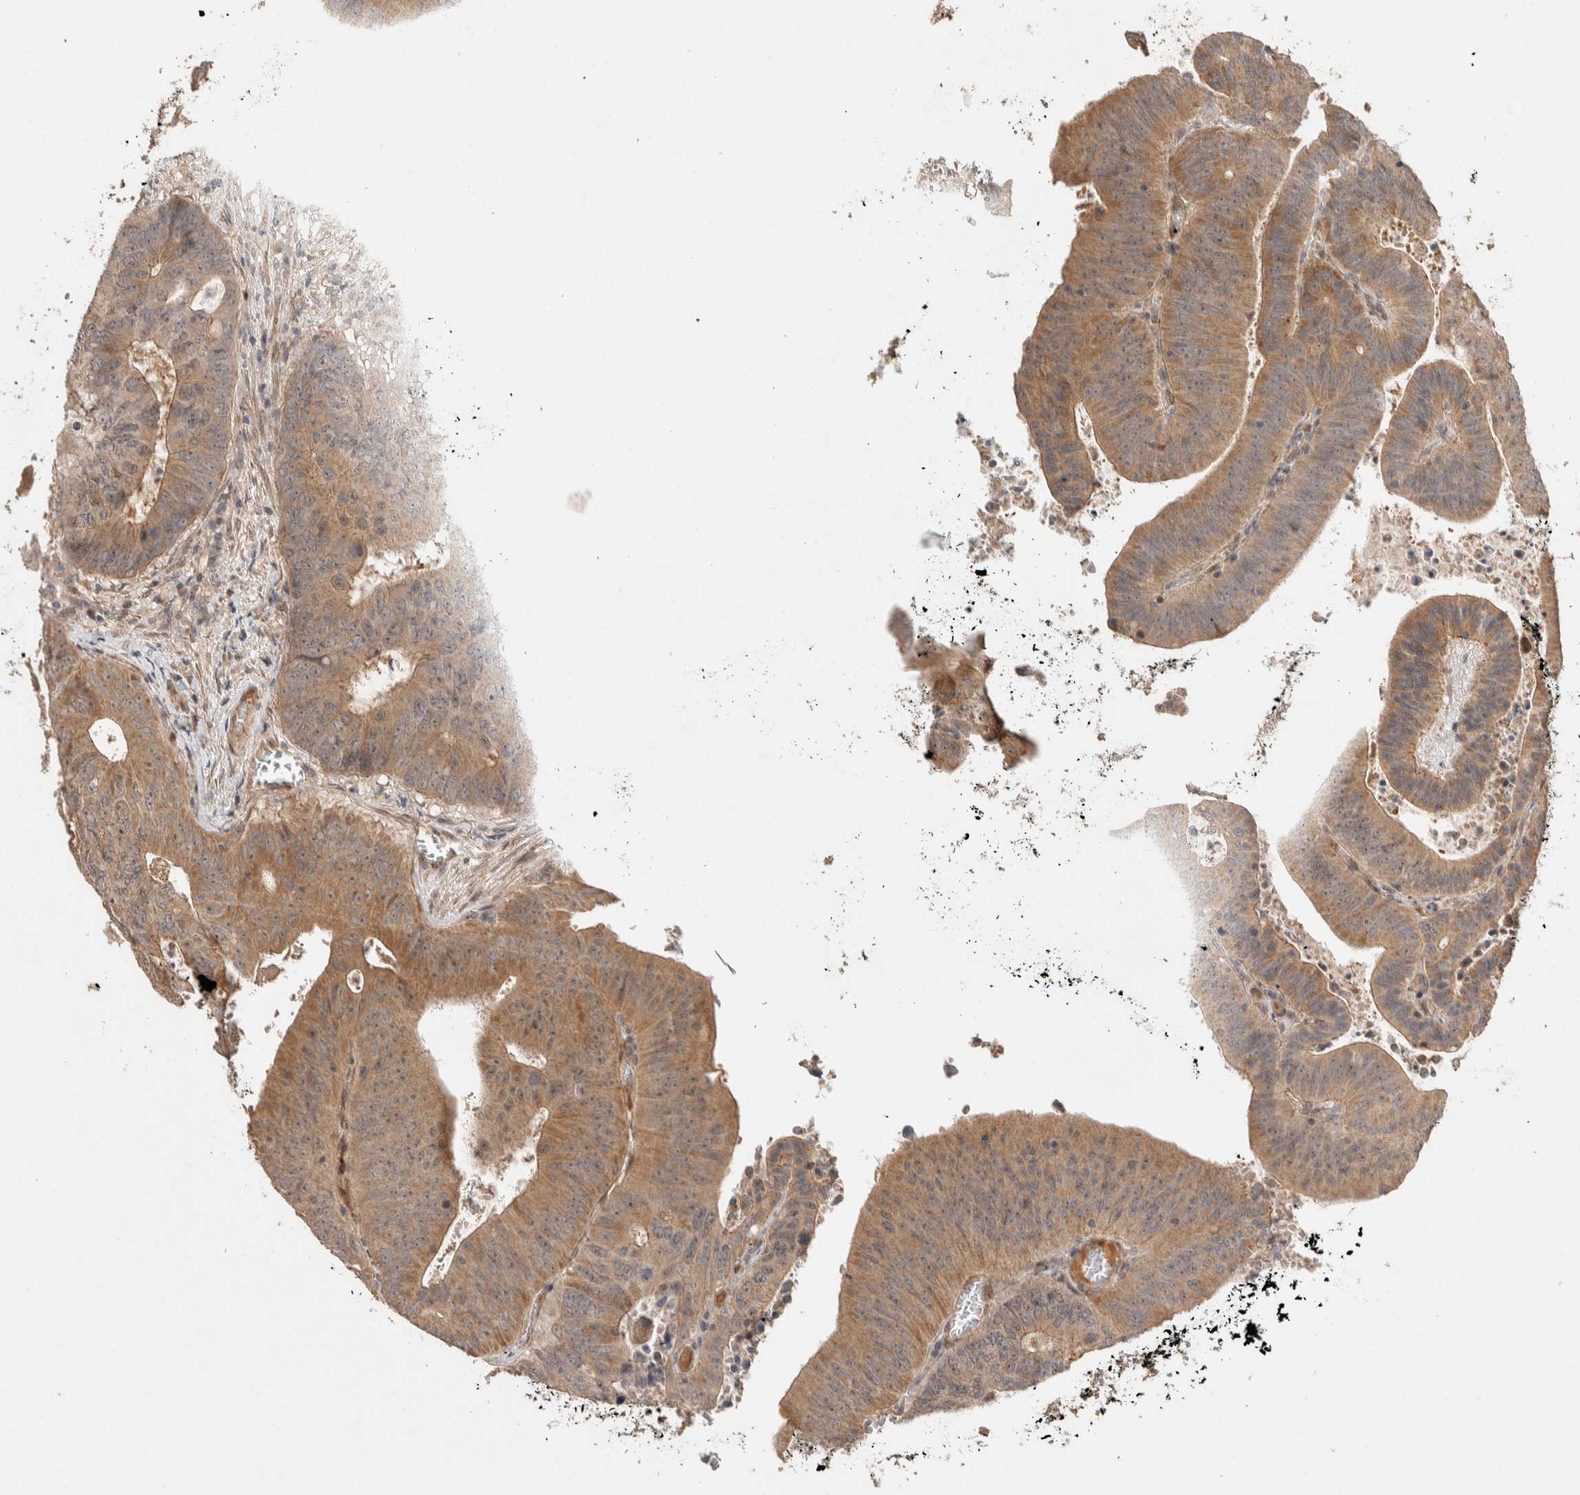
{"staining": {"intensity": "moderate", "quantity": ">75%", "location": "cytoplasmic/membranous"}, "tissue": "colorectal cancer", "cell_type": "Tumor cells", "image_type": "cancer", "snomed": [{"axis": "morphology", "description": "Adenocarcinoma, NOS"}, {"axis": "topography", "description": "Colon"}], "caption": "There is medium levels of moderate cytoplasmic/membranous positivity in tumor cells of colorectal cancer, as demonstrated by immunohistochemical staining (brown color).", "gene": "PRDM15", "patient": {"sex": "male", "age": 87}}